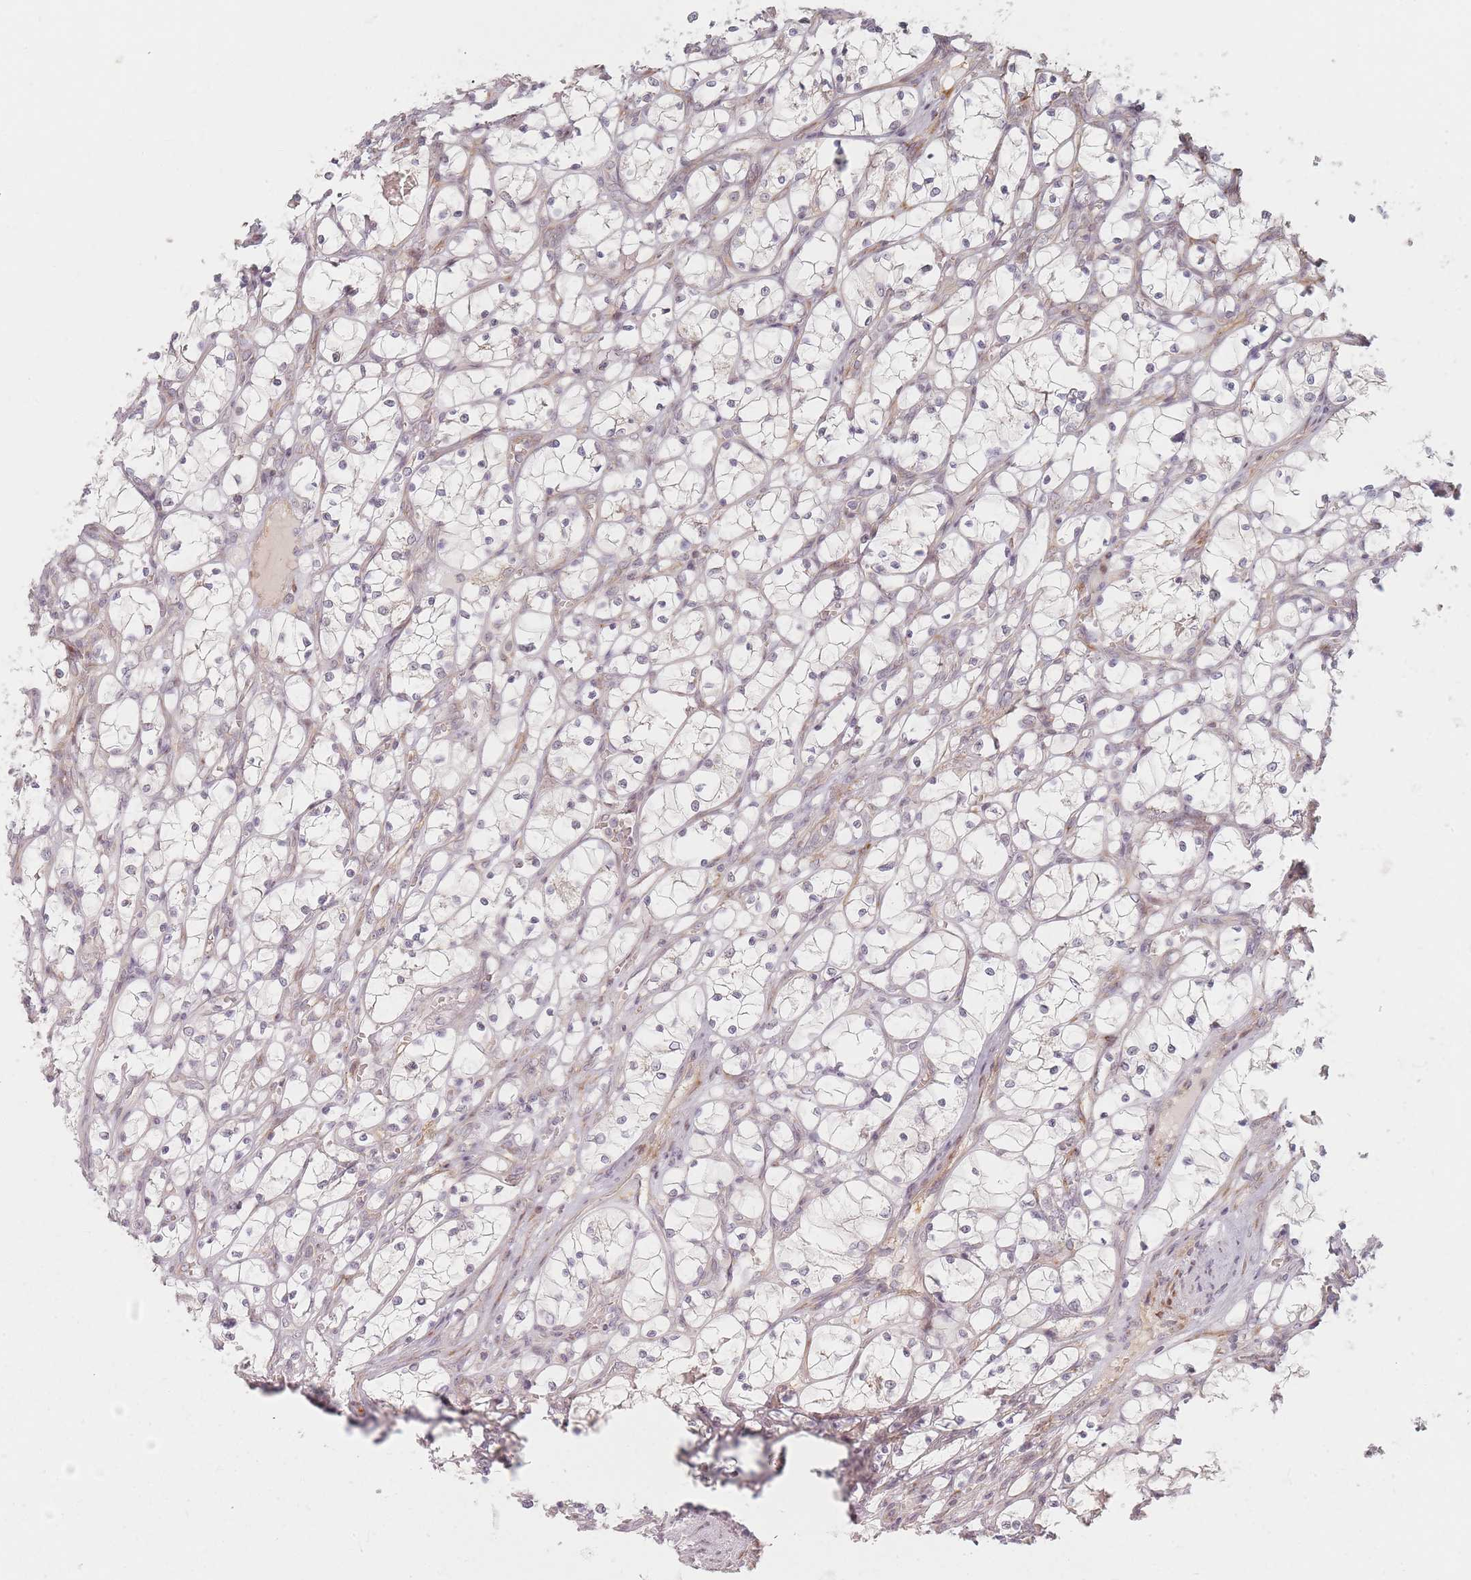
{"staining": {"intensity": "negative", "quantity": "none", "location": "none"}, "tissue": "renal cancer", "cell_type": "Tumor cells", "image_type": "cancer", "snomed": [{"axis": "morphology", "description": "Adenocarcinoma, NOS"}, {"axis": "topography", "description": "Kidney"}], "caption": "High power microscopy micrograph of an immunohistochemistry (IHC) micrograph of adenocarcinoma (renal), revealing no significant expression in tumor cells.", "gene": "ZKSCAN7", "patient": {"sex": "female", "age": 69}}